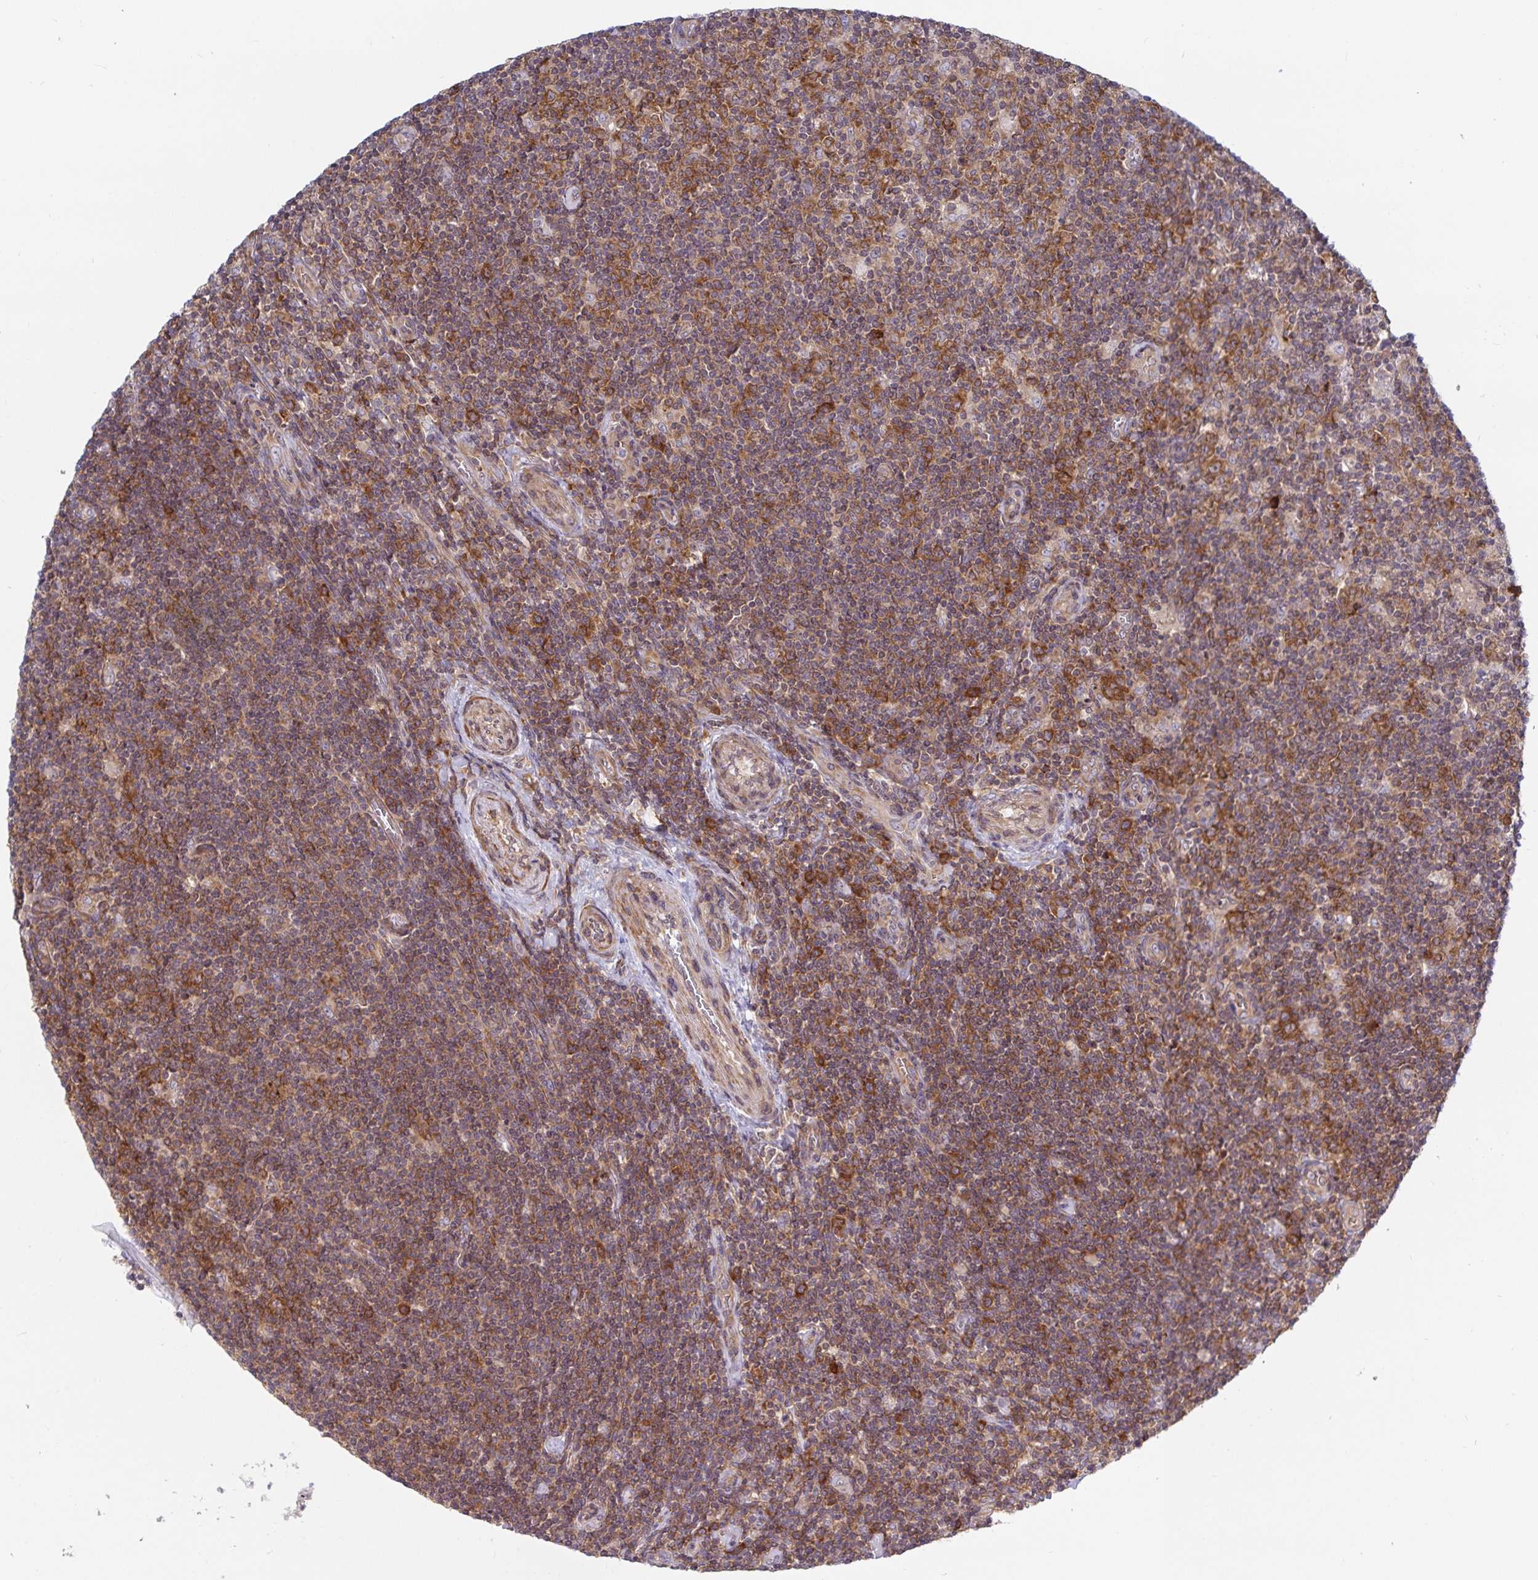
{"staining": {"intensity": "moderate", "quantity": "25%-75%", "location": "cytoplasmic/membranous"}, "tissue": "lymphoma", "cell_type": "Tumor cells", "image_type": "cancer", "snomed": [{"axis": "morphology", "description": "Hodgkin's disease, NOS"}, {"axis": "topography", "description": "Lymph node"}], "caption": "Tumor cells show medium levels of moderate cytoplasmic/membranous positivity in approximately 25%-75% of cells in human Hodgkin's disease.", "gene": "LARP1", "patient": {"sex": "male", "age": 40}}